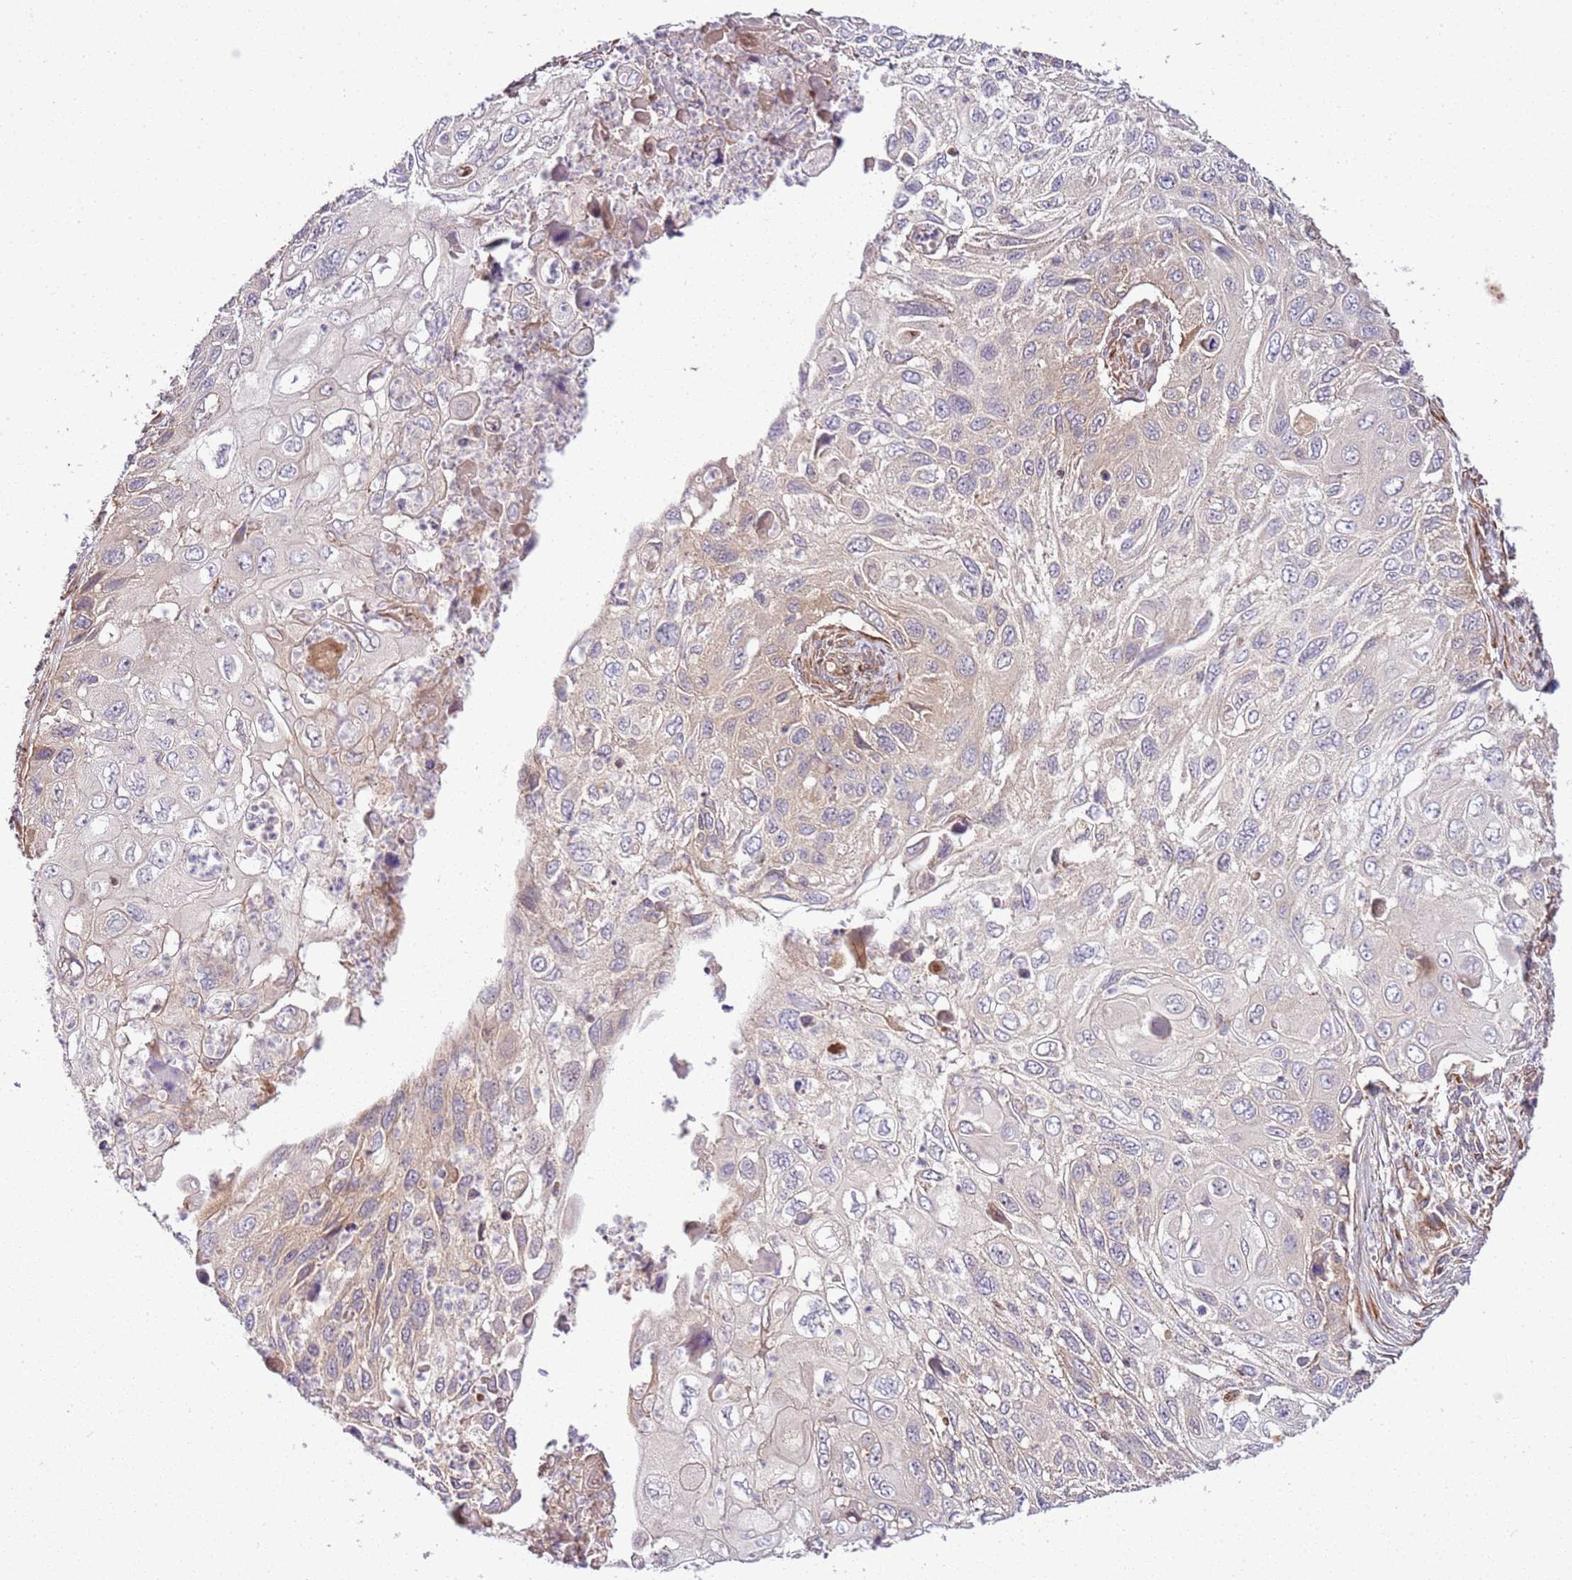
{"staining": {"intensity": "negative", "quantity": "none", "location": "none"}, "tissue": "cervical cancer", "cell_type": "Tumor cells", "image_type": "cancer", "snomed": [{"axis": "morphology", "description": "Squamous cell carcinoma, NOS"}, {"axis": "topography", "description": "Cervix"}], "caption": "An image of human cervical squamous cell carcinoma is negative for staining in tumor cells. The staining was performed using DAB to visualize the protein expression in brown, while the nuclei were stained in blue with hematoxylin (Magnification: 20x).", "gene": "GNL1", "patient": {"sex": "female", "age": 70}}